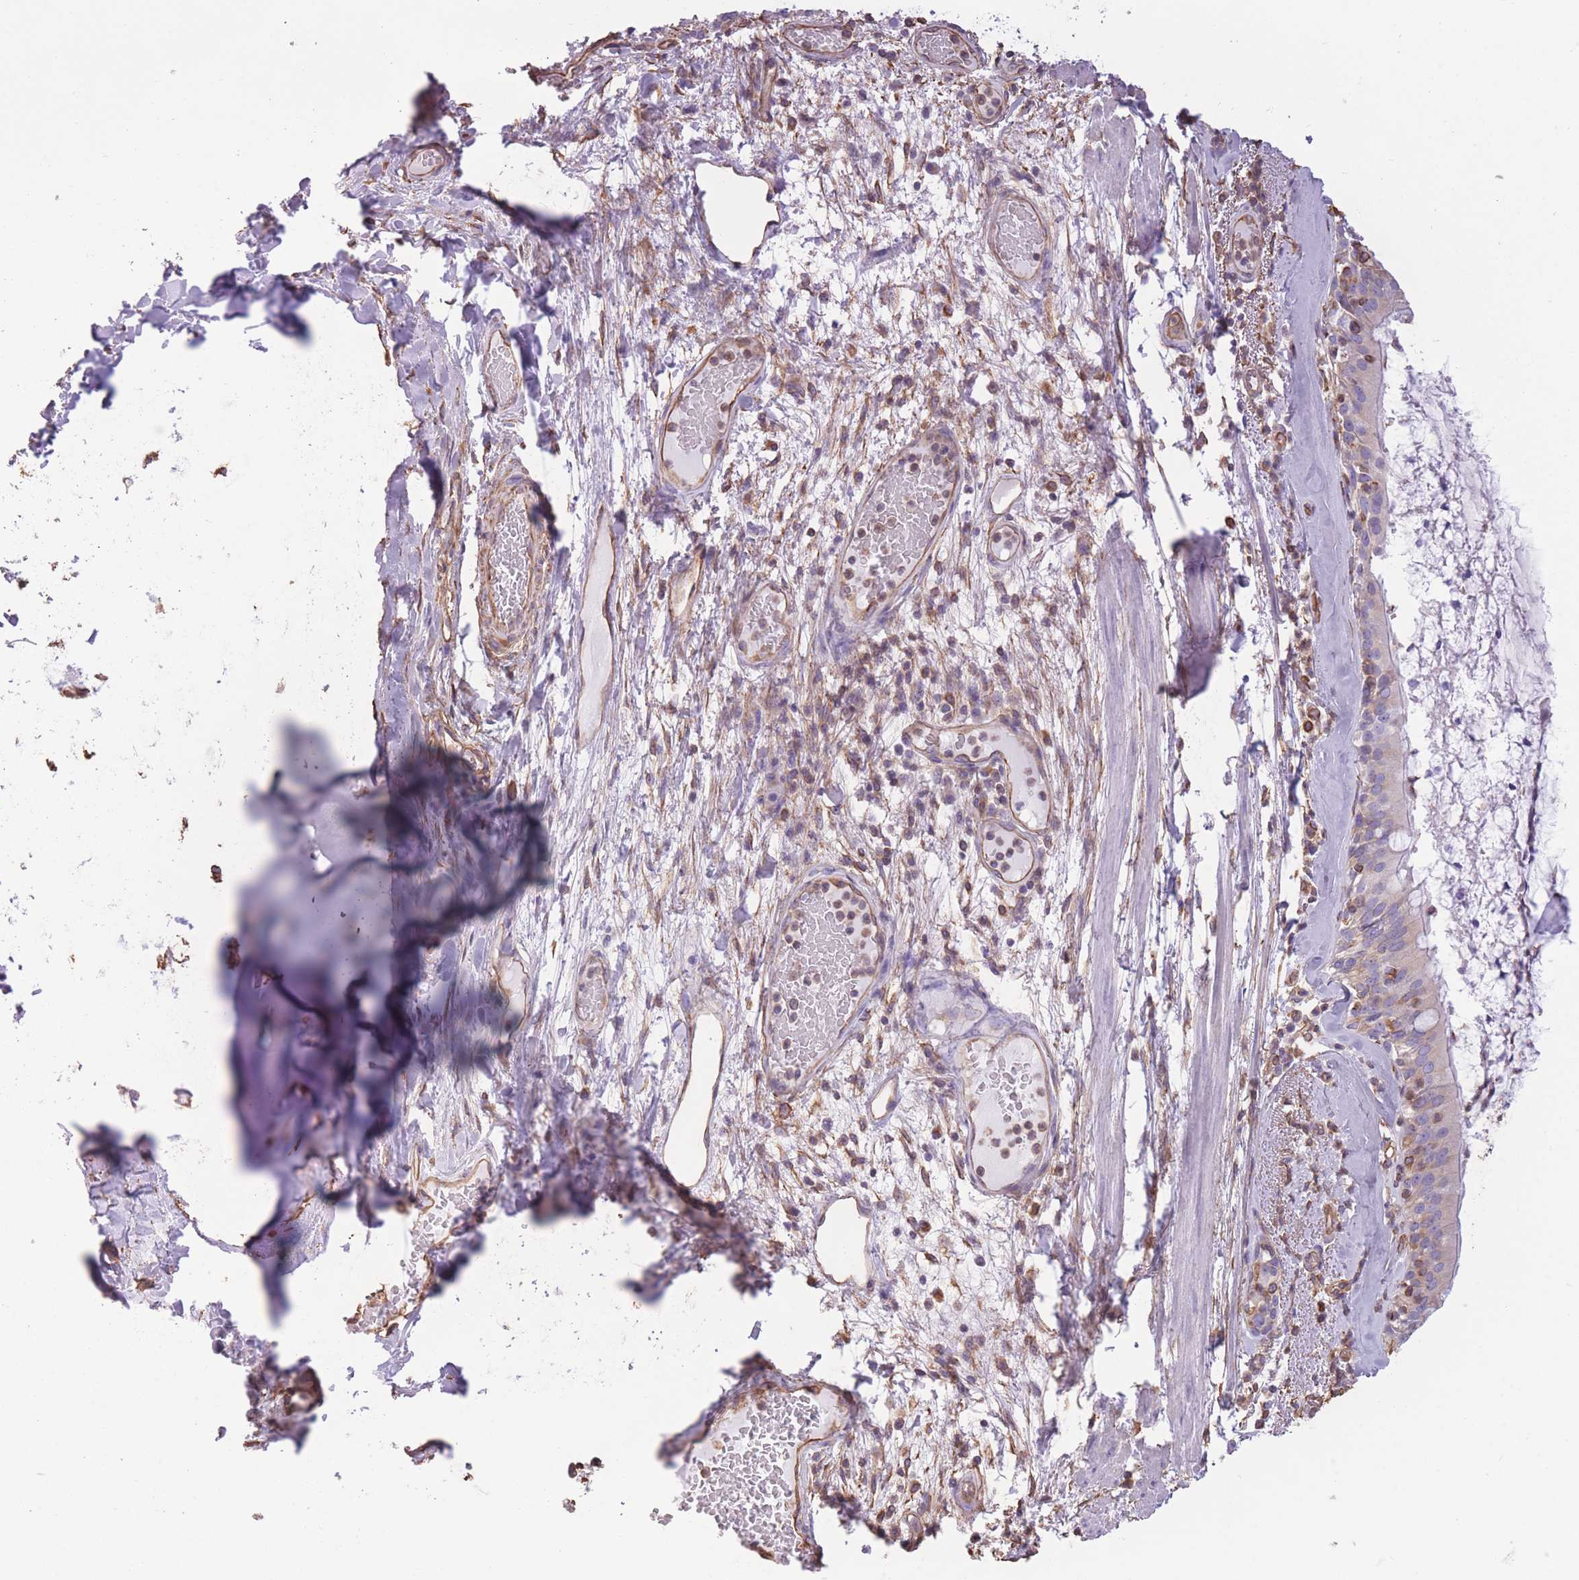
{"staining": {"intensity": "negative", "quantity": "none", "location": "none"}, "tissue": "bronchus", "cell_type": "Respiratory epithelial cells", "image_type": "normal", "snomed": [{"axis": "morphology", "description": "Normal tissue, NOS"}, {"axis": "topography", "description": "Cartilage tissue"}, {"axis": "topography", "description": "Bronchus"}], "caption": "Immunohistochemical staining of benign bronchus demonstrates no significant expression in respiratory epithelial cells. The staining was performed using DAB to visualize the protein expression in brown, while the nuclei were stained in blue with hematoxylin (Magnification: 20x).", "gene": "ADD1", "patient": {"sex": "male", "age": 63}}